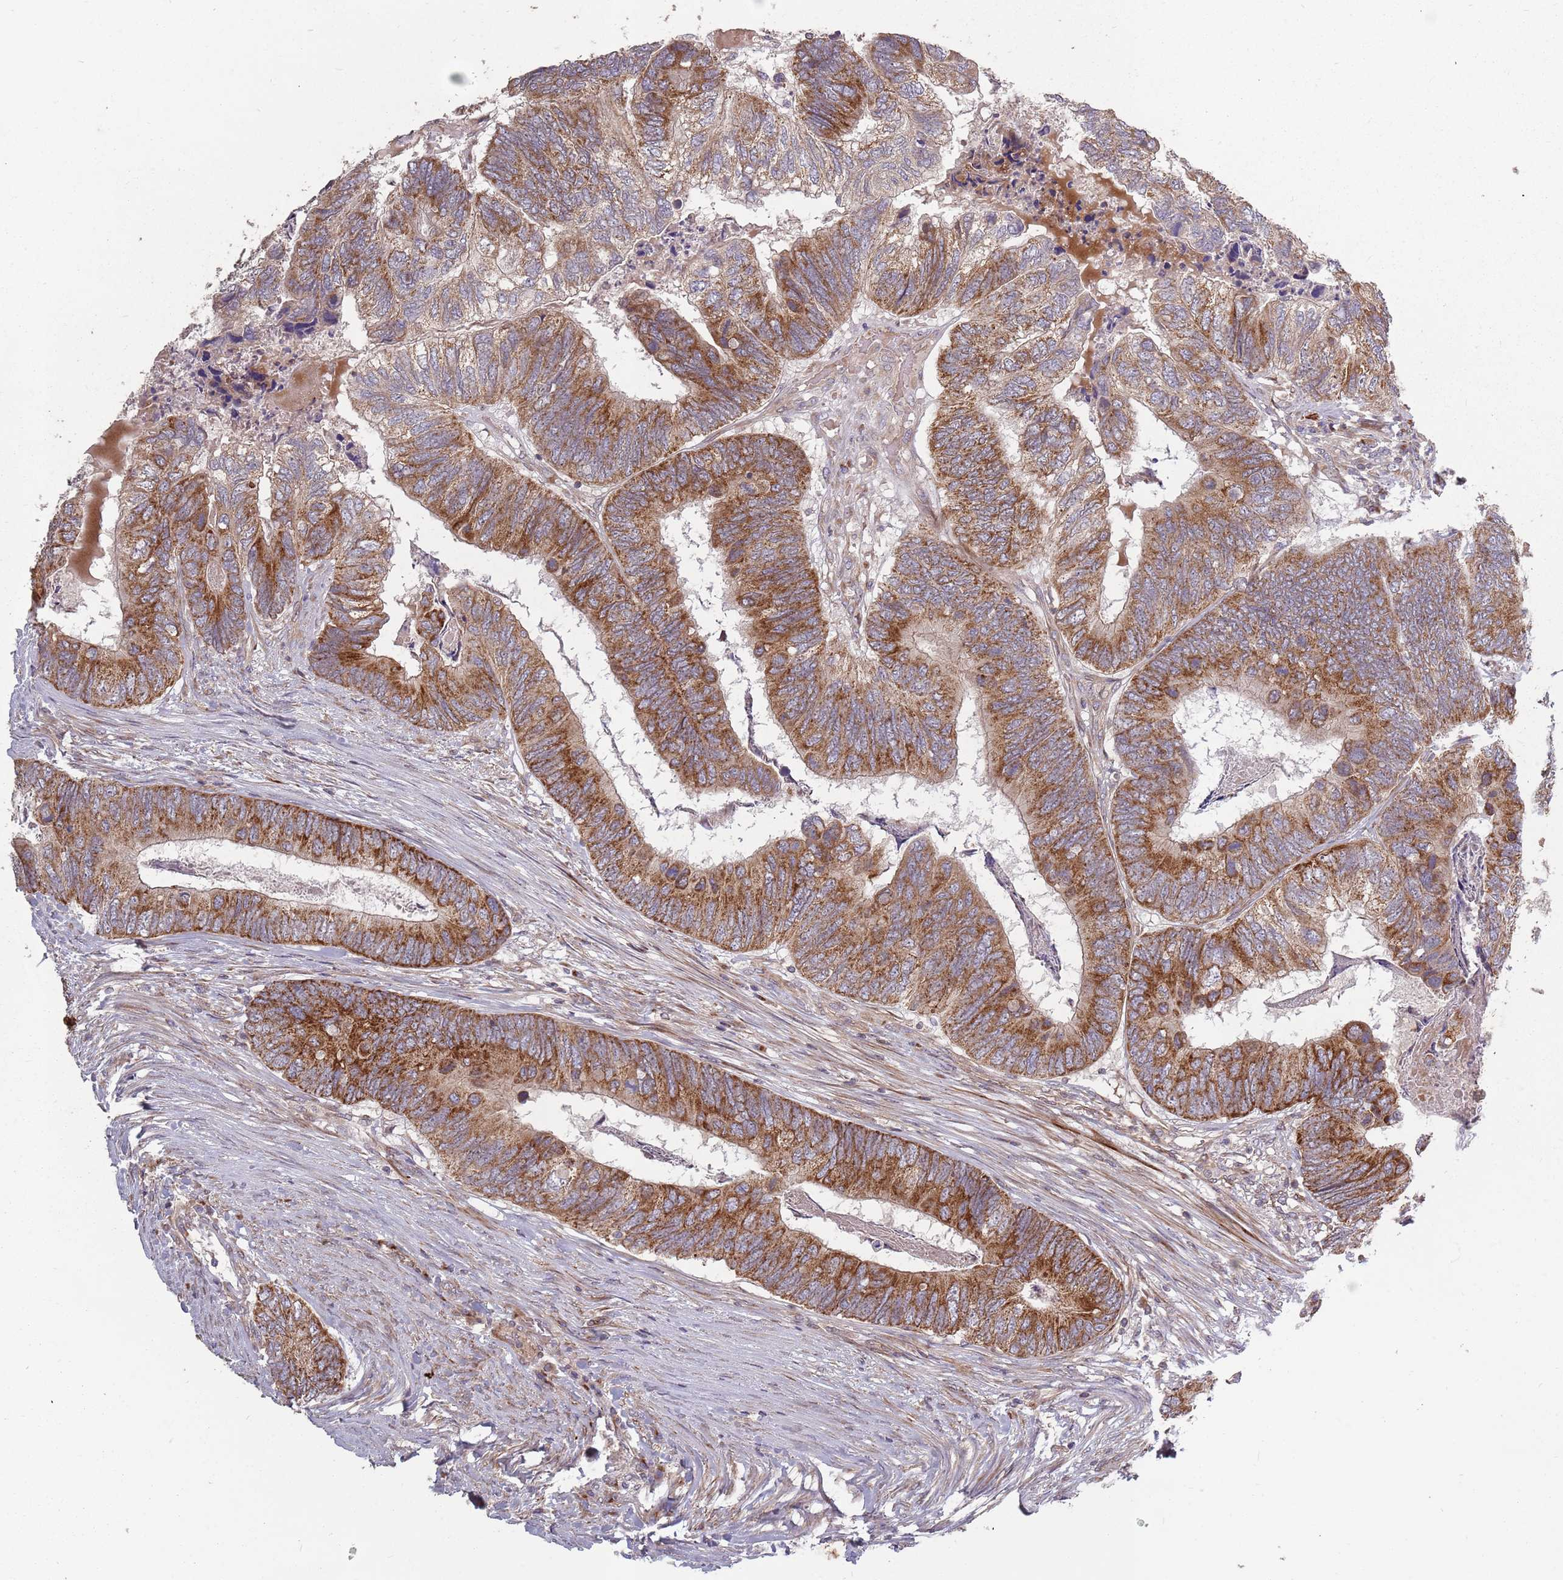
{"staining": {"intensity": "strong", "quantity": ">75%", "location": "cytoplasmic/membranous"}, "tissue": "colorectal cancer", "cell_type": "Tumor cells", "image_type": "cancer", "snomed": [{"axis": "morphology", "description": "Adenocarcinoma, NOS"}, {"axis": "topography", "description": "Colon"}], "caption": "Immunohistochemical staining of adenocarcinoma (colorectal) demonstrates strong cytoplasmic/membranous protein staining in about >75% of tumor cells.", "gene": "PLD6", "patient": {"sex": "female", "age": 67}}